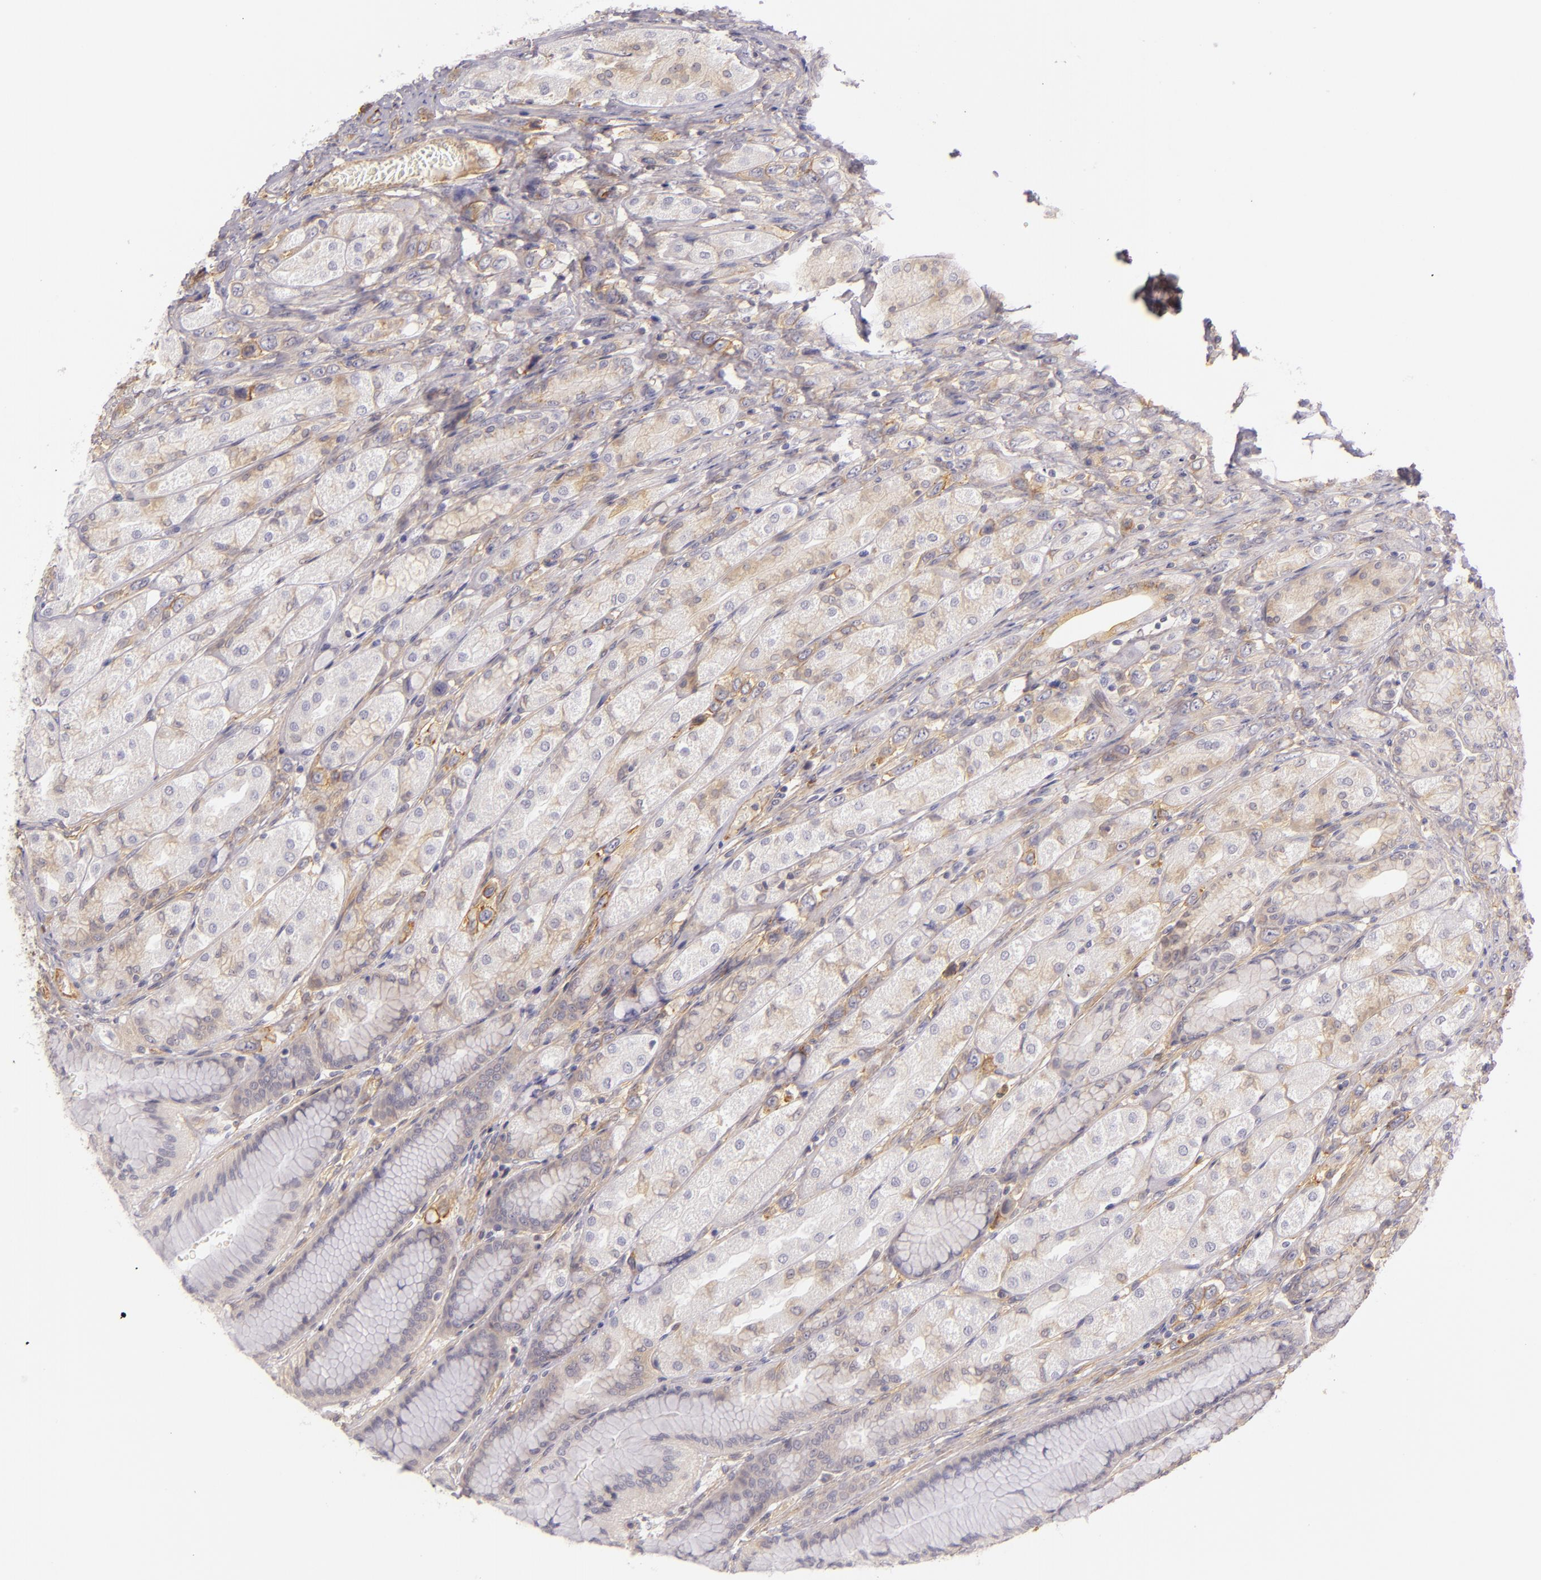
{"staining": {"intensity": "weak", "quantity": "25%-75%", "location": "cytoplasmic/membranous"}, "tissue": "stomach", "cell_type": "Glandular cells", "image_type": "normal", "snomed": [{"axis": "morphology", "description": "Normal tissue, NOS"}, {"axis": "morphology", "description": "Adenocarcinoma, NOS"}, {"axis": "topography", "description": "Stomach"}, {"axis": "topography", "description": "Stomach, lower"}], "caption": "This photomicrograph exhibits normal stomach stained with immunohistochemistry (IHC) to label a protein in brown. The cytoplasmic/membranous of glandular cells show weak positivity for the protein. Nuclei are counter-stained blue.", "gene": "CTSF", "patient": {"sex": "female", "age": 65}}